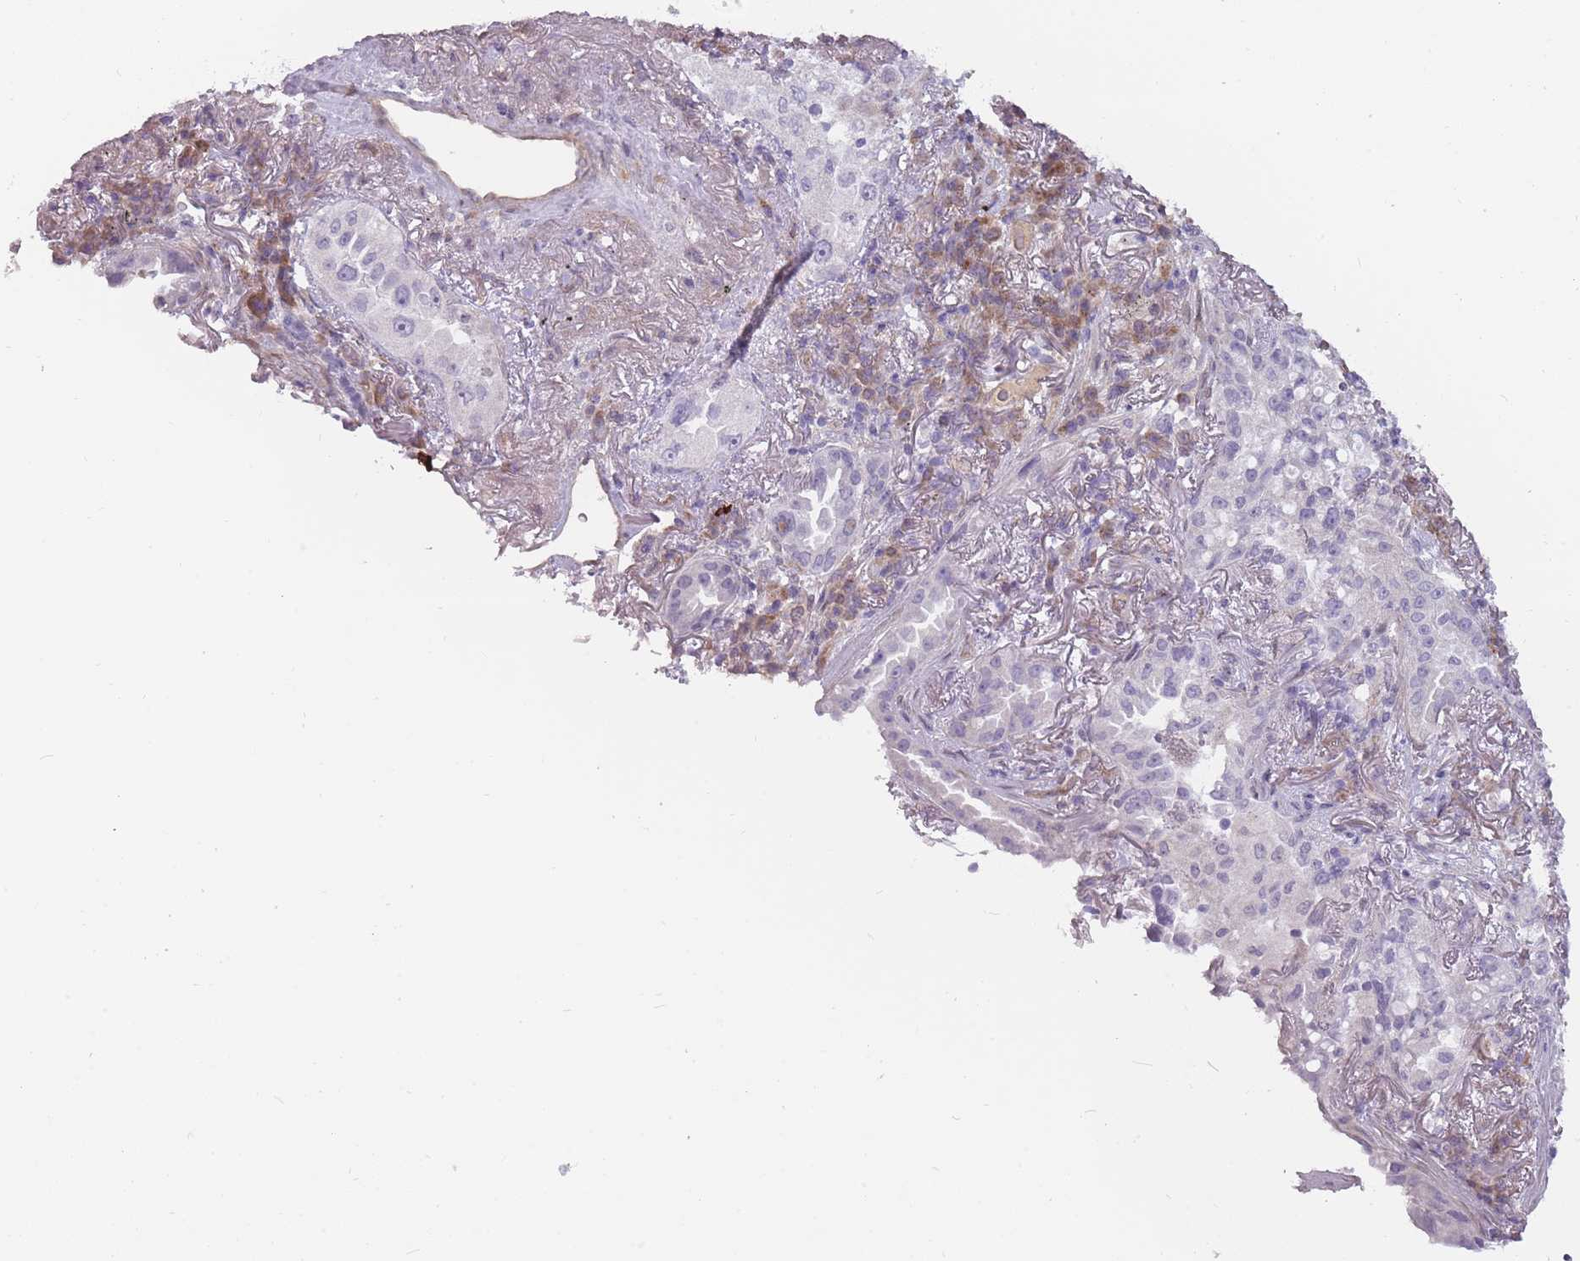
{"staining": {"intensity": "negative", "quantity": "none", "location": "none"}, "tissue": "lung cancer", "cell_type": "Tumor cells", "image_type": "cancer", "snomed": [{"axis": "morphology", "description": "Adenocarcinoma, NOS"}, {"axis": "topography", "description": "Lung"}], "caption": "IHC histopathology image of neoplastic tissue: lung adenocarcinoma stained with DAB (3,3'-diaminobenzidine) demonstrates no significant protein expression in tumor cells. Brightfield microscopy of immunohistochemistry stained with DAB (brown) and hematoxylin (blue), captured at high magnification.", "gene": "PGRMC2", "patient": {"sex": "female", "age": 69}}